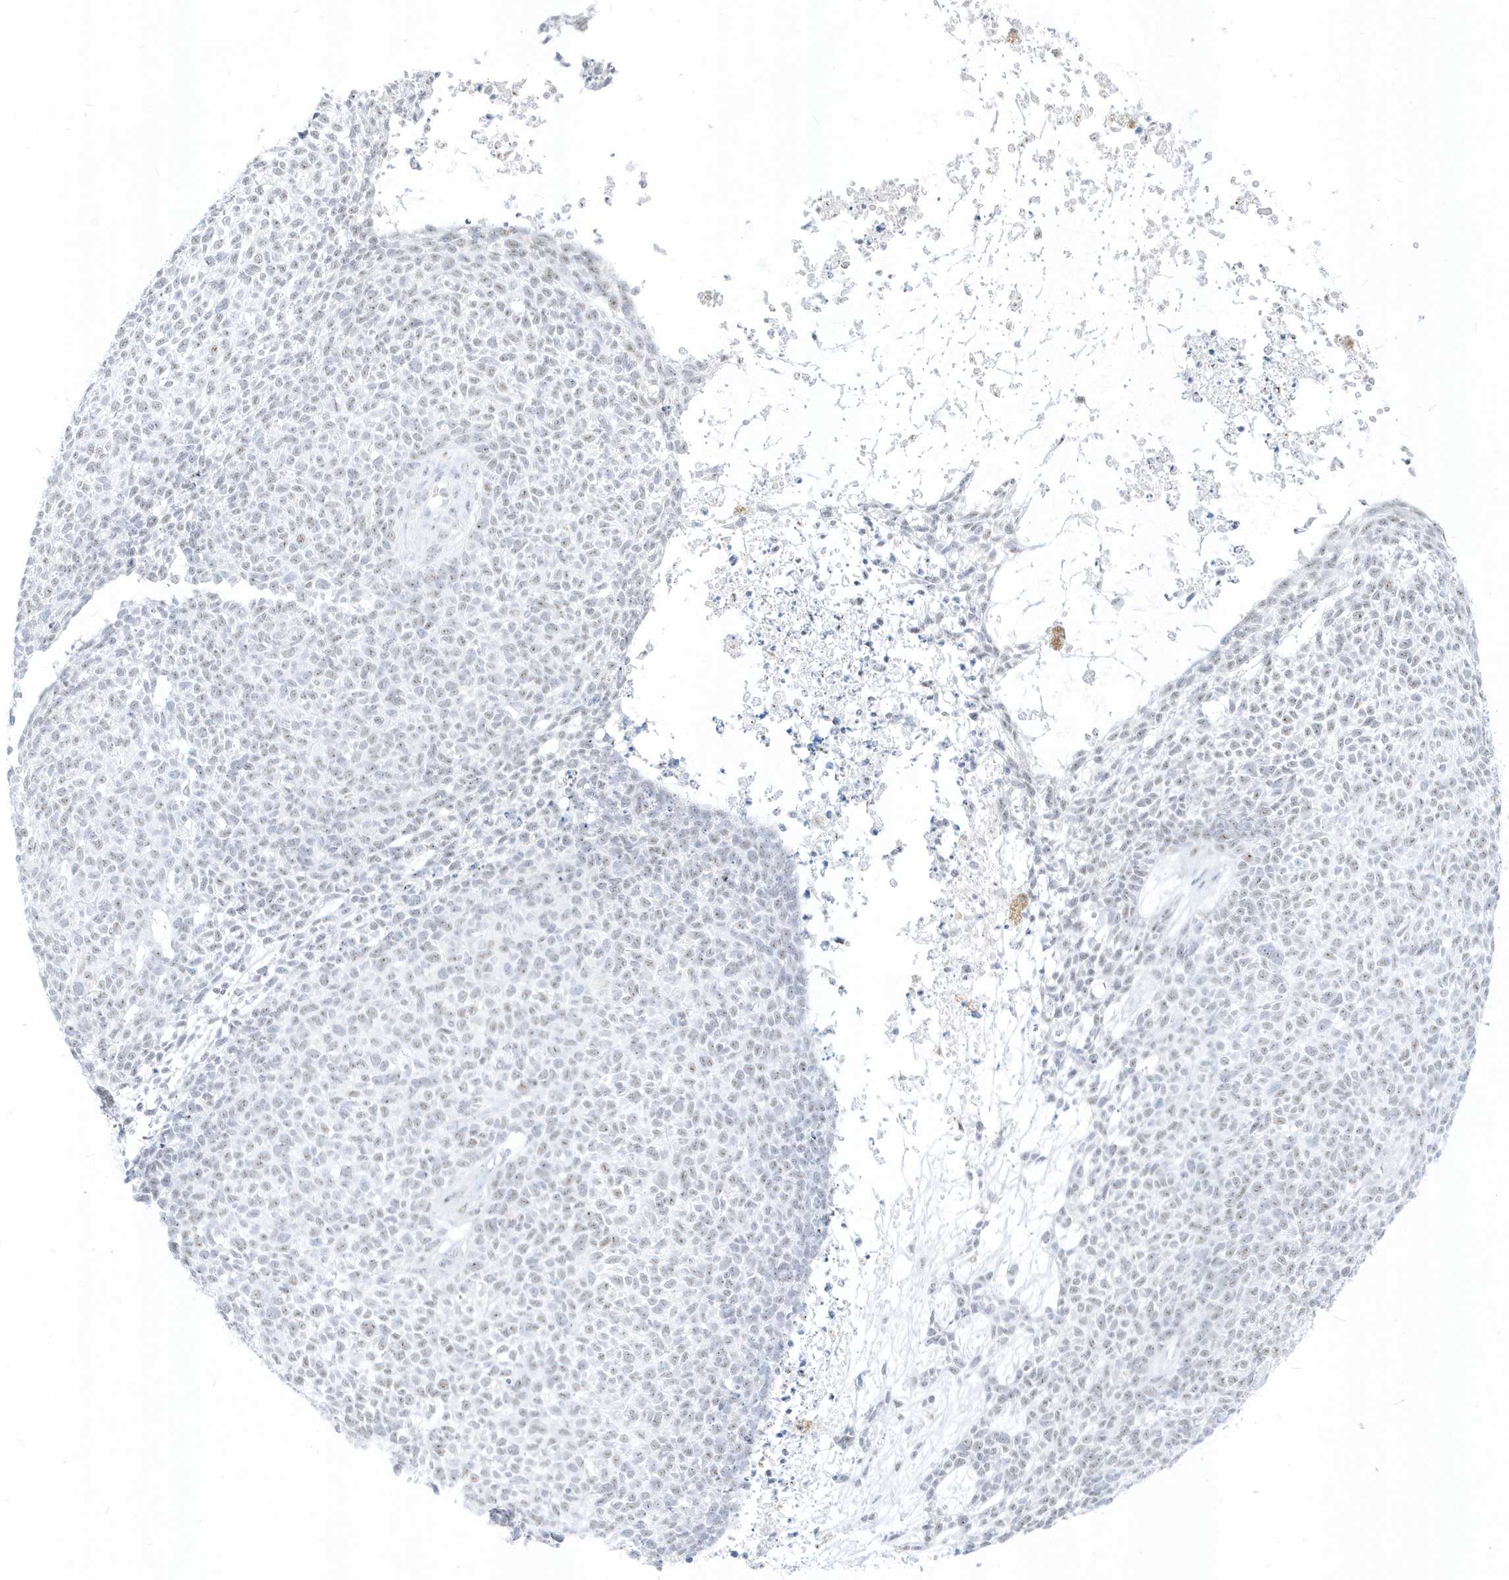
{"staining": {"intensity": "weak", "quantity": "<25%", "location": "nuclear"}, "tissue": "skin cancer", "cell_type": "Tumor cells", "image_type": "cancer", "snomed": [{"axis": "morphology", "description": "Basal cell carcinoma"}, {"axis": "topography", "description": "Skin"}], "caption": "A histopathology image of basal cell carcinoma (skin) stained for a protein shows no brown staining in tumor cells.", "gene": "PLEKHN1", "patient": {"sex": "female", "age": 84}}